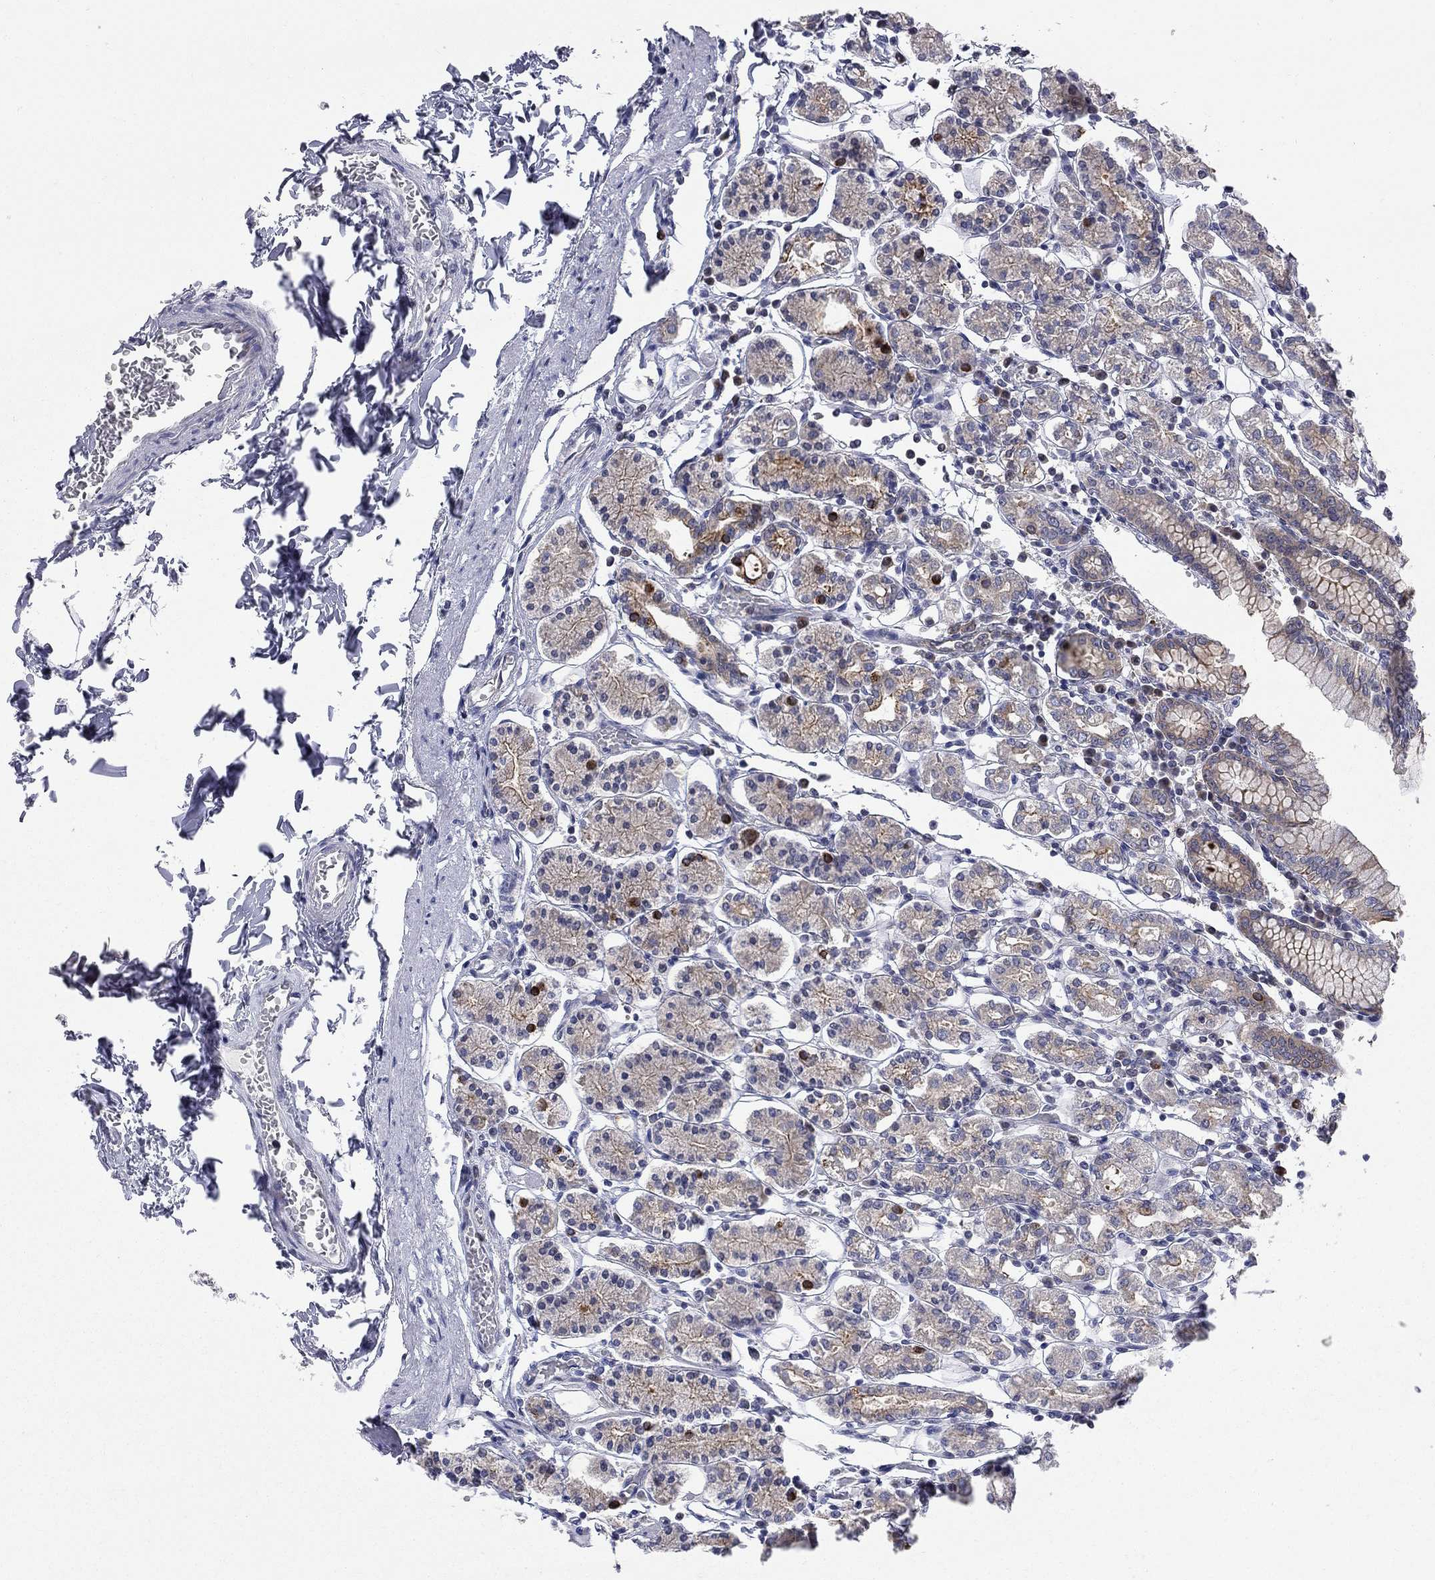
{"staining": {"intensity": "weak", "quantity": "<25%", "location": "cytoplasmic/membranous"}, "tissue": "stomach", "cell_type": "Glandular cells", "image_type": "normal", "snomed": [{"axis": "morphology", "description": "Normal tissue, NOS"}, {"axis": "topography", "description": "Stomach, upper"}, {"axis": "topography", "description": "Stomach"}], "caption": "Immunohistochemistry of benign human stomach reveals no positivity in glandular cells. (Stains: DAB (3,3'-diaminobenzidine) immunohistochemistry with hematoxylin counter stain, Microscopy: brightfield microscopy at high magnification).", "gene": "ENSG00000255639", "patient": {"sex": "male", "age": 62}}